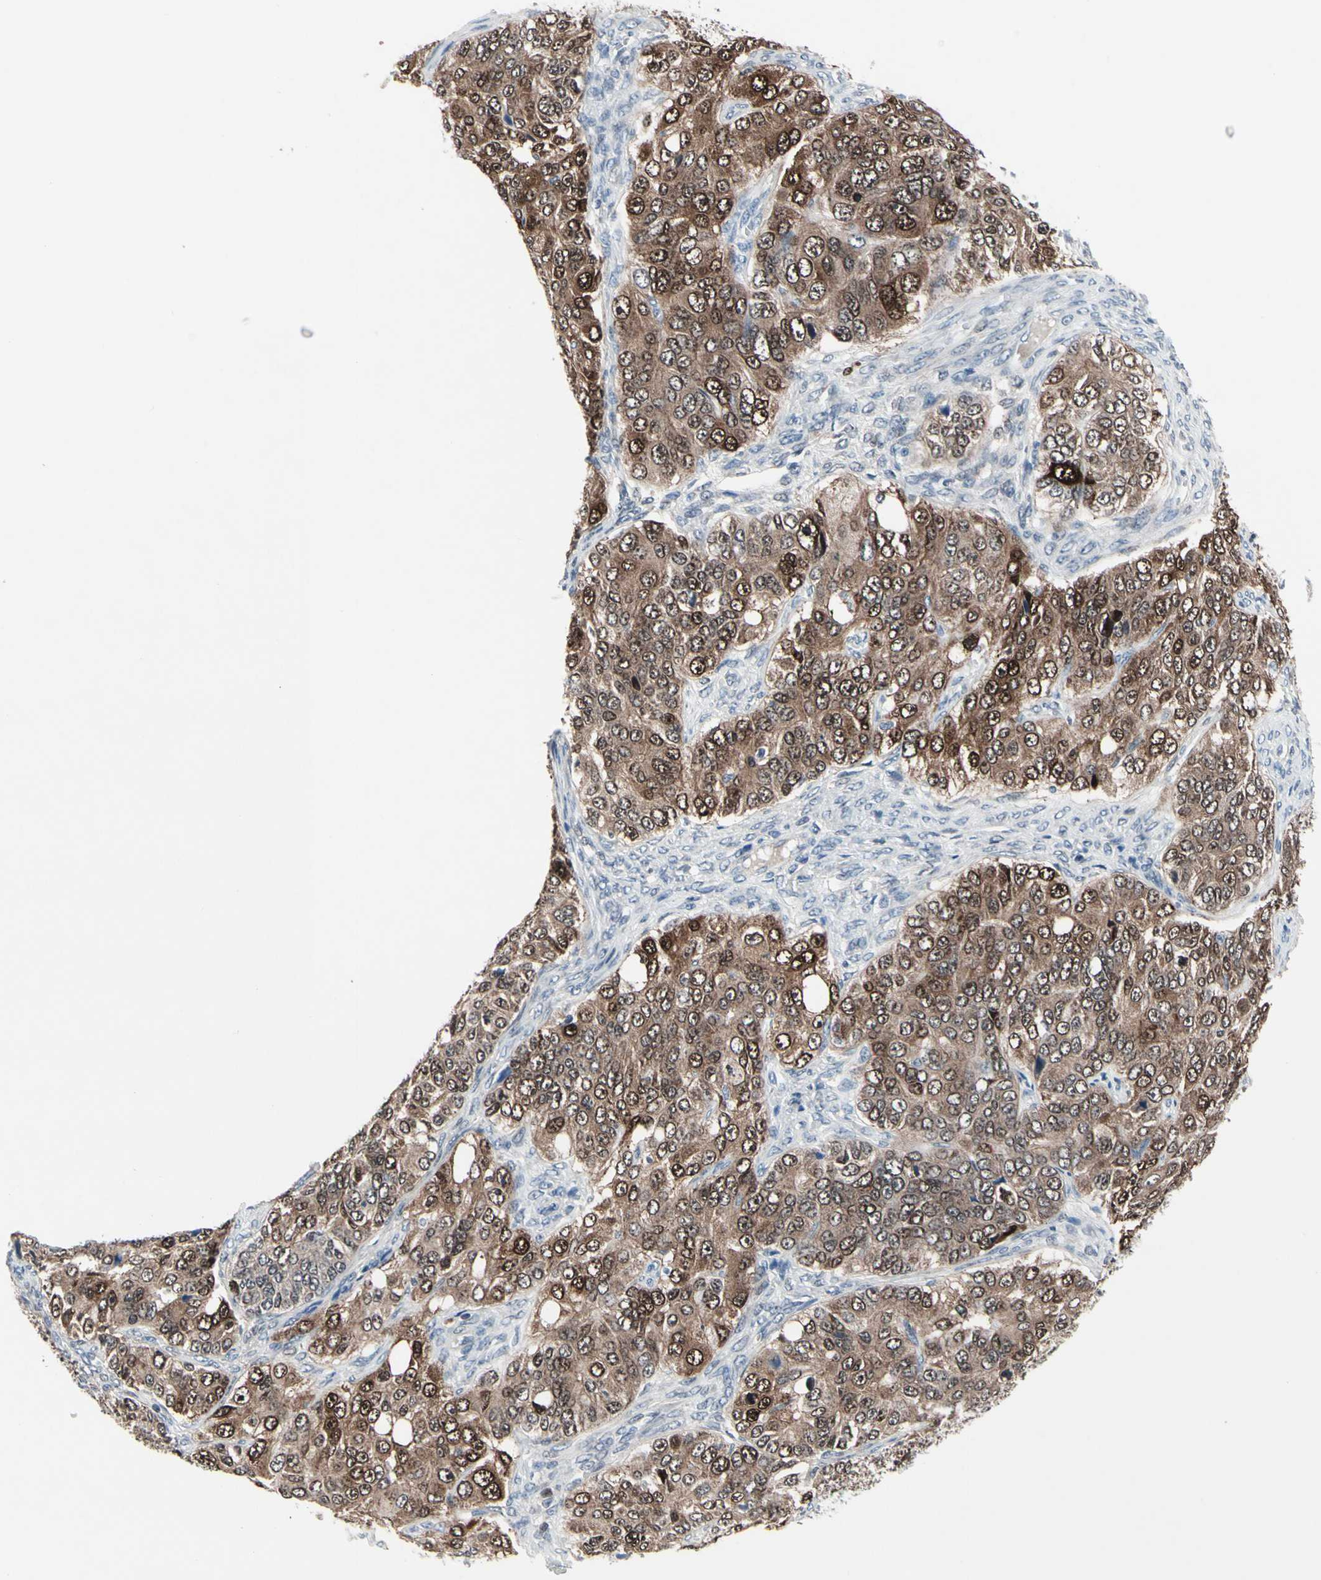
{"staining": {"intensity": "moderate", "quantity": ">75%", "location": "cytoplasmic/membranous,nuclear"}, "tissue": "ovarian cancer", "cell_type": "Tumor cells", "image_type": "cancer", "snomed": [{"axis": "morphology", "description": "Carcinoma, endometroid"}, {"axis": "topography", "description": "Ovary"}], "caption": "DAB immunohistochemical staining of ovarian cancer (endometroid carcinoma) exhibits moderate cytoplasmic/membranous and nuclear protein expression in approximately >75% of tumor cells.", "gene": "TXN", "patient": {"sex": "female", "age": 51}}